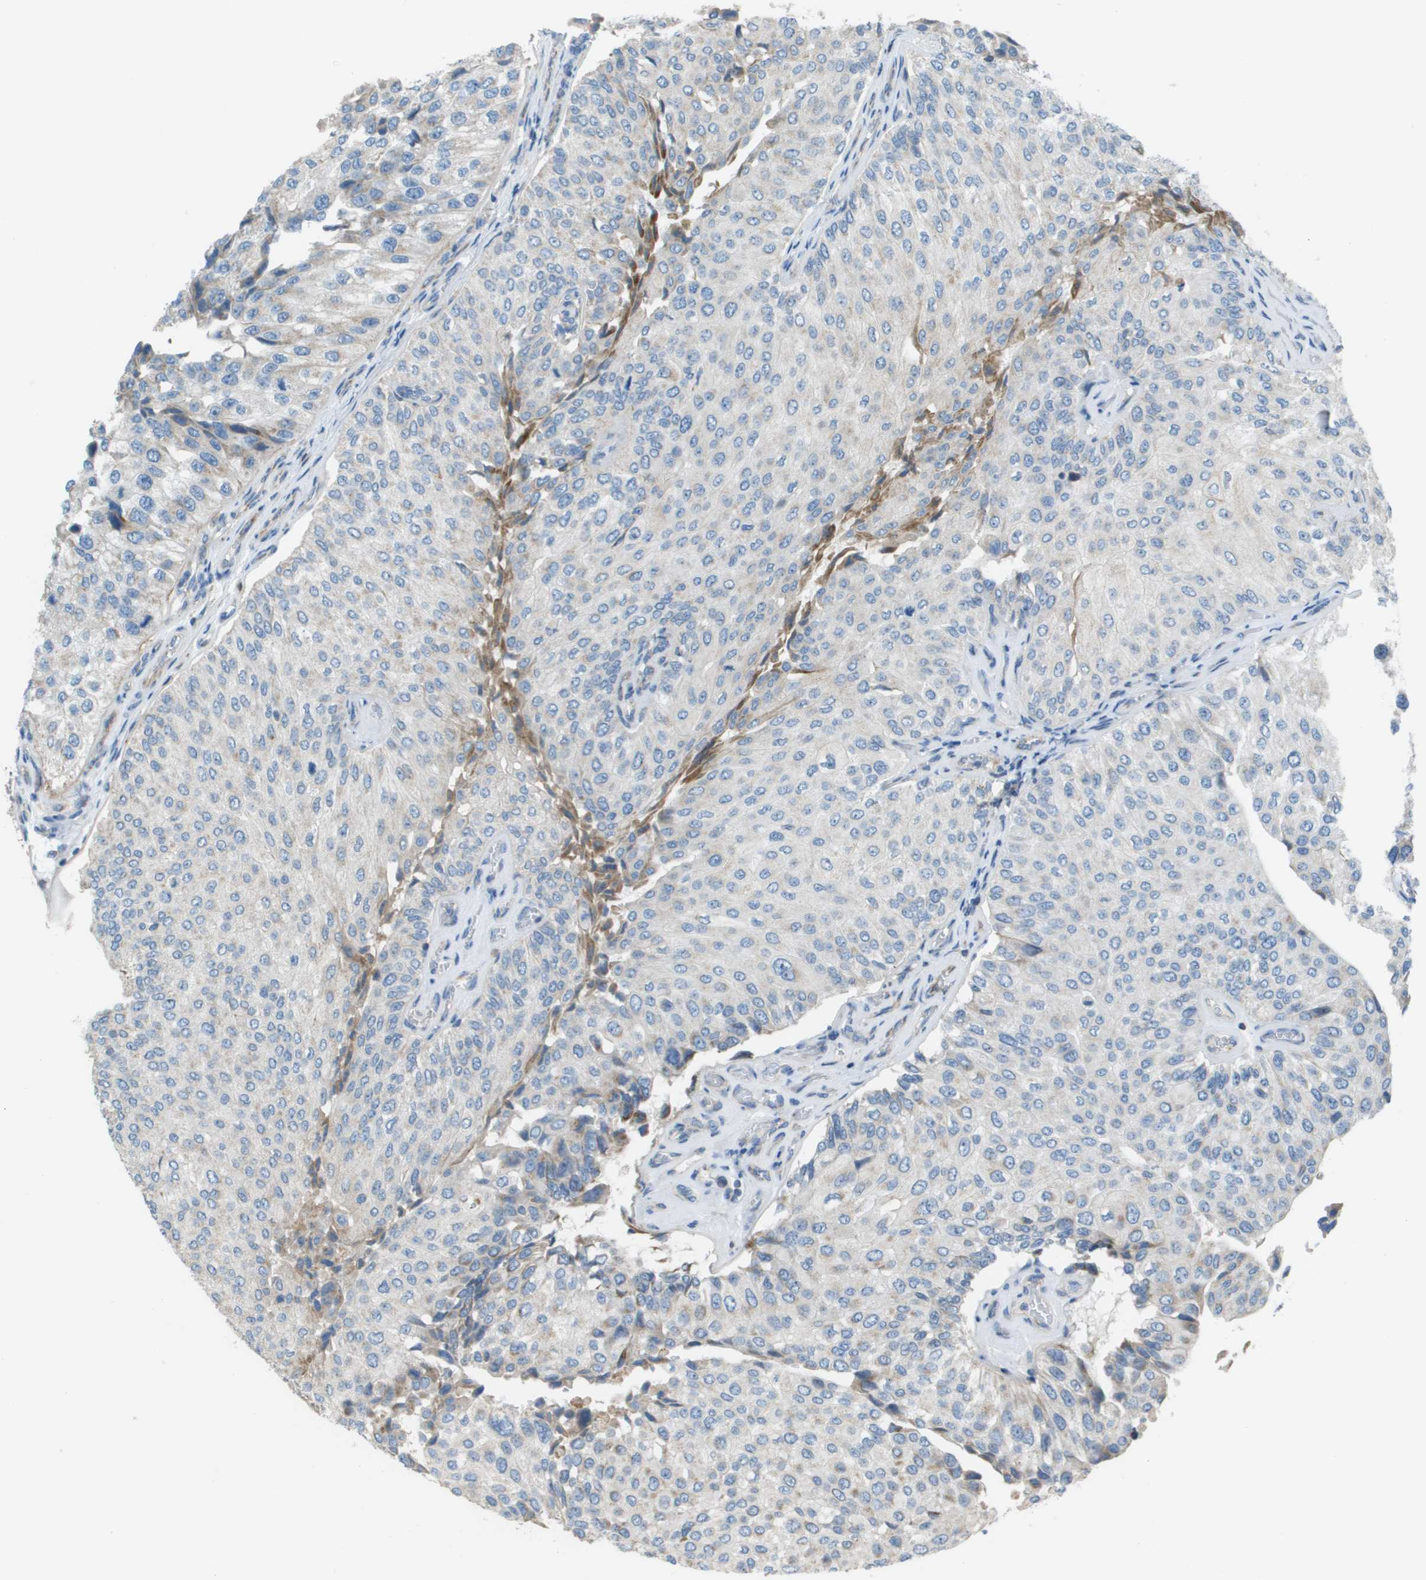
{"staining": {"intensity": "weak", "quantity": "<25%", "location": "cytoplasmic/membranous"}, "tissue": "urothelial cancer", "cell_type": "Tumor cells", "image_type": "cancer", "snomed": [{"axis": "morphology", "description": "Urothelial carcinoma, High grade"}, {"axis": "topography", "description": "Kidney"}, {"axis": "topography", "description": "Urinary bladder"}], "caption": "A histopathology image of high-grade urothelial carcinoma stained for a protein shows no brown staining in tumor cells.", "gene": "GALNT6", "patient": {"sex": "male", "age": 77}}